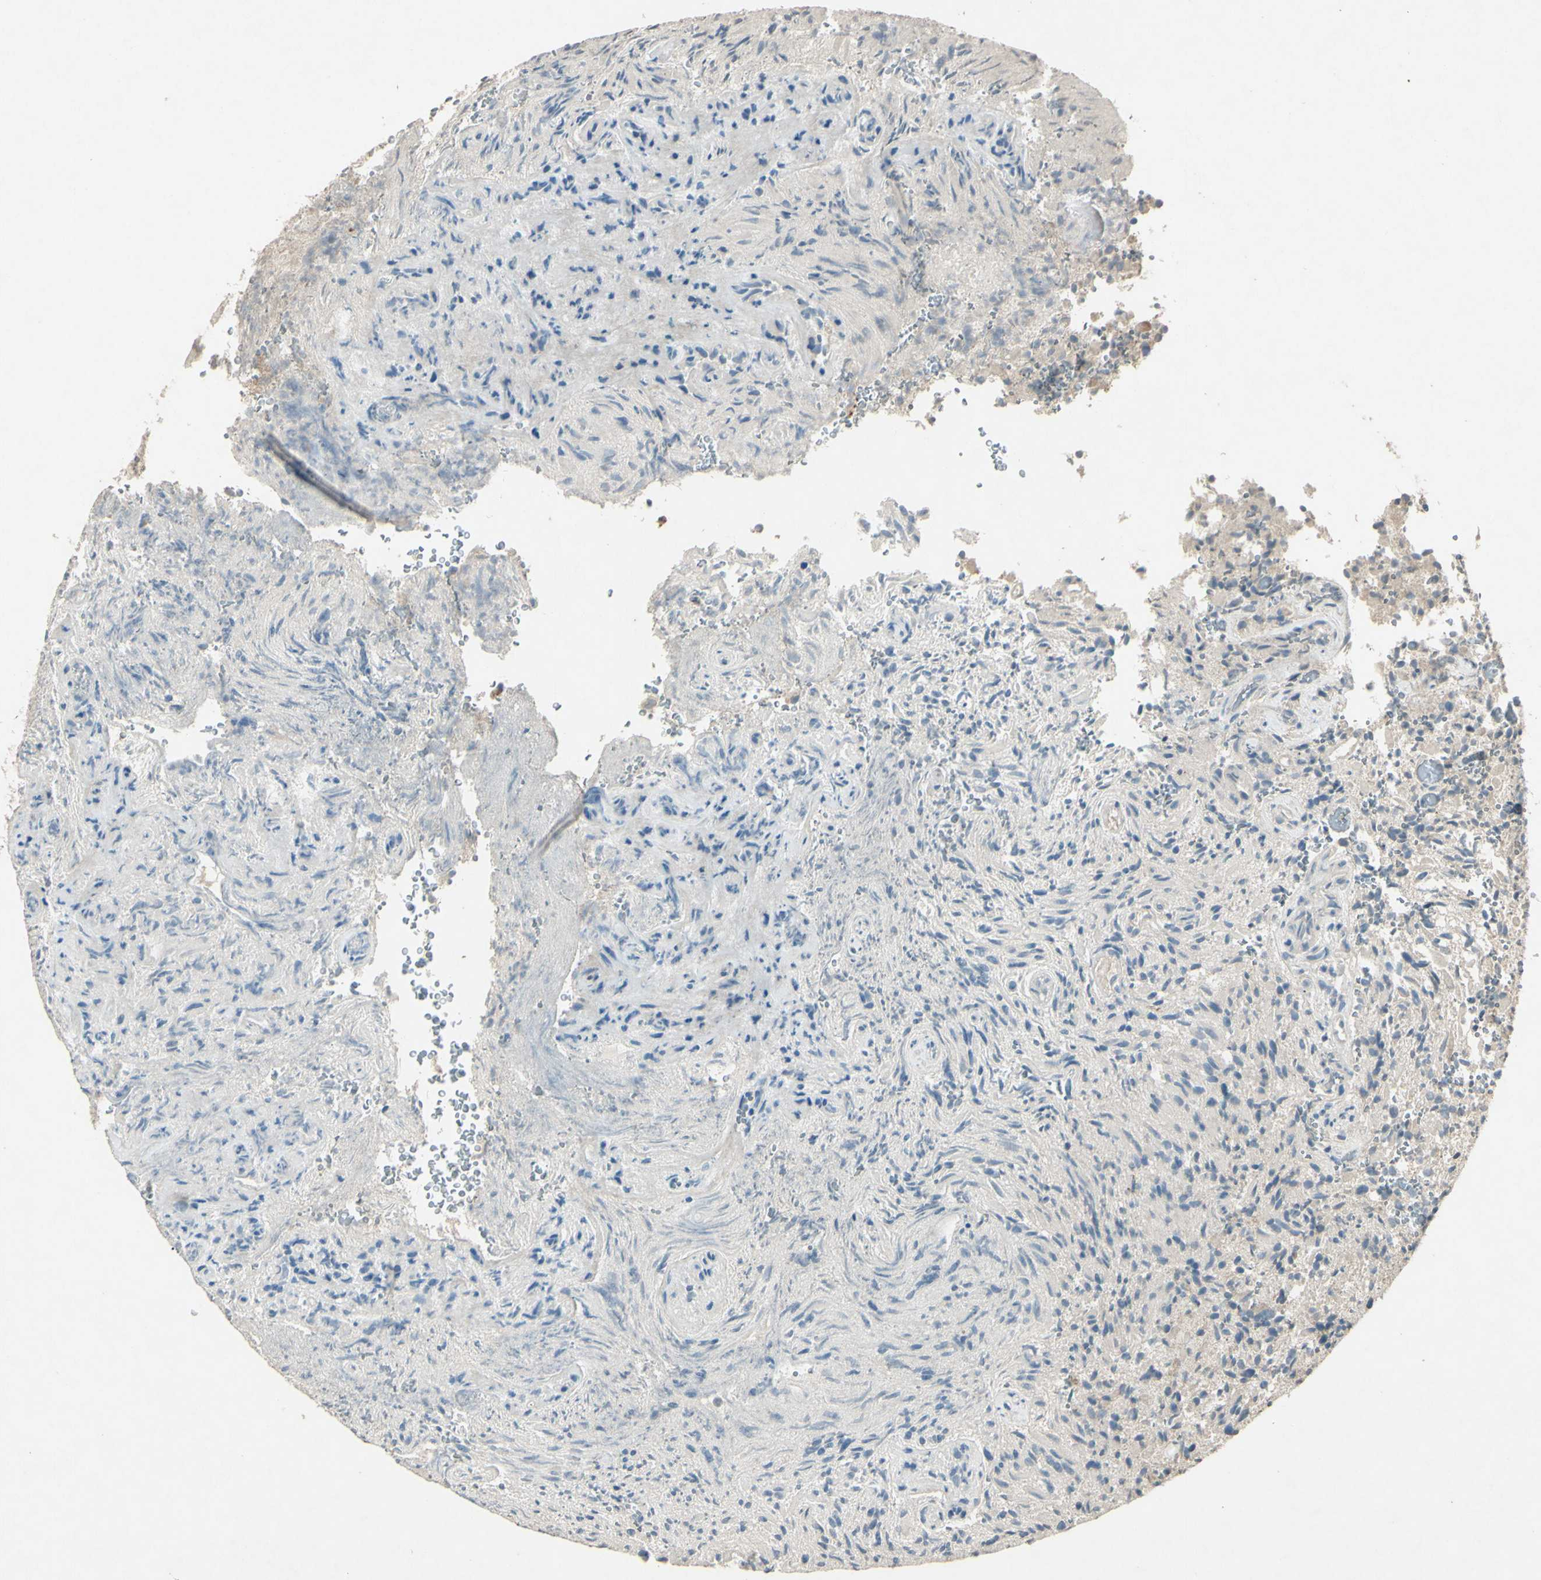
{"staining": {"intensity": "weak", "quantity": "<25%", "location": "cytoplasmic/membranous"}, "tissue": "glioma", "cell_type": "Tumor cells", "image_type": "cancer", "snomed": [{"axis": "morphology", "description": "Glioma, malignant, High grade"}, {"axis": "topography", "description": "Brain"}], "caption": "This is an IHC histopathology image of human malignant glioma (high-grade). There is no expression in tumor cells.", "gene": "TIMM21", "patient": {"sex": "male", "age": 71}}